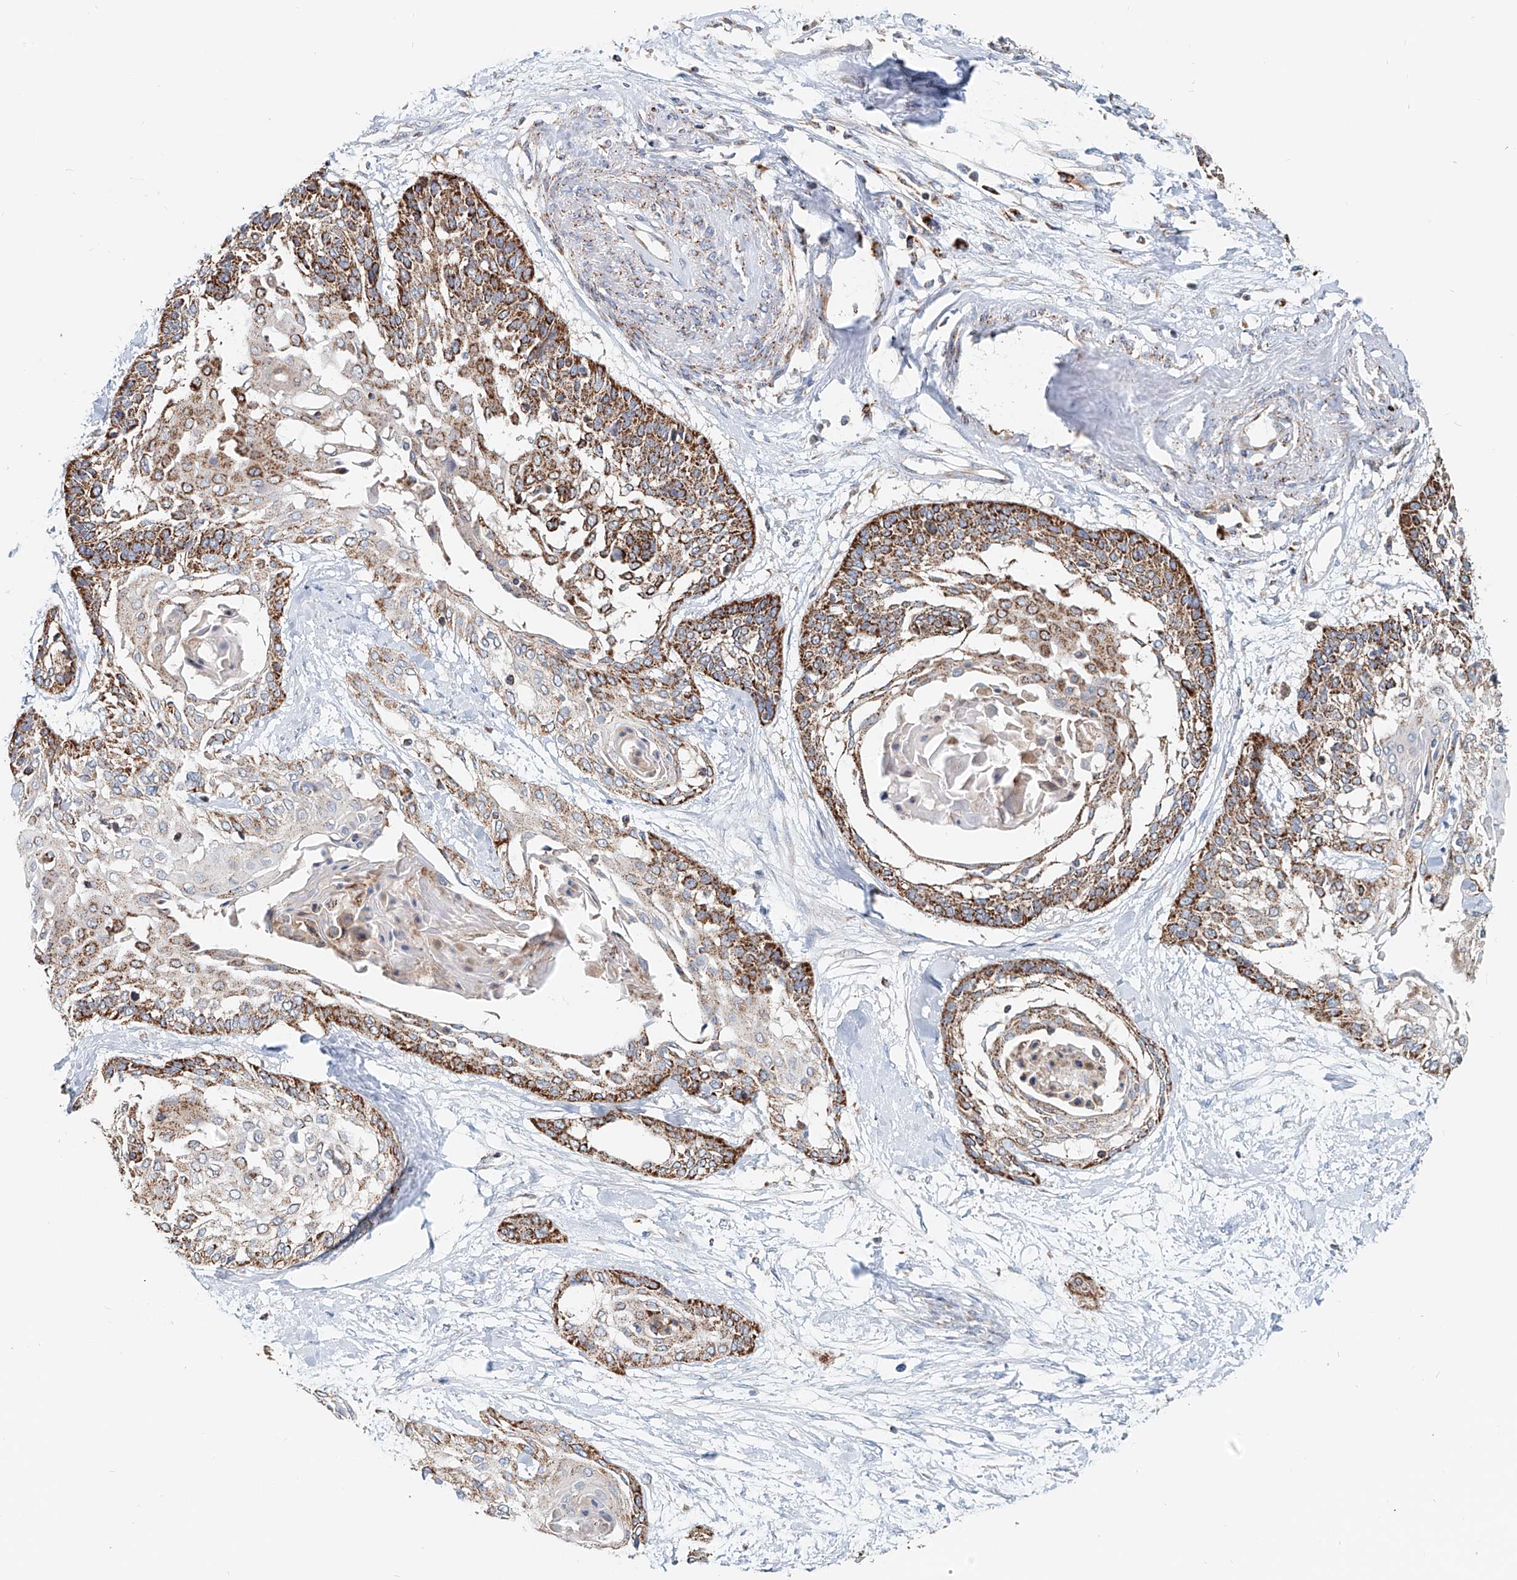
{"staining": {"intensity": "moderate", "quantity": ">75%", "location": "cytoplasmic/membranous"}, "tissue": "cervical cancer", "cell_type": "Tumor cells", "image_type": "cancer", "snomed": [{"axis": "morphology", "description": "Squamous cell carcinoma, NOS"}, {"axis": "topography", "description": "Cervix"}], "caption": "Immunohistochemical staining of human squamous cell carcinoma (cervical) demonstrates medium levels of moderate cytoplasmic/membranous positivity in approximately >75% of tumor cells.", "gene": "CARD10", "patient": {"sex": "female", "age": 57}}